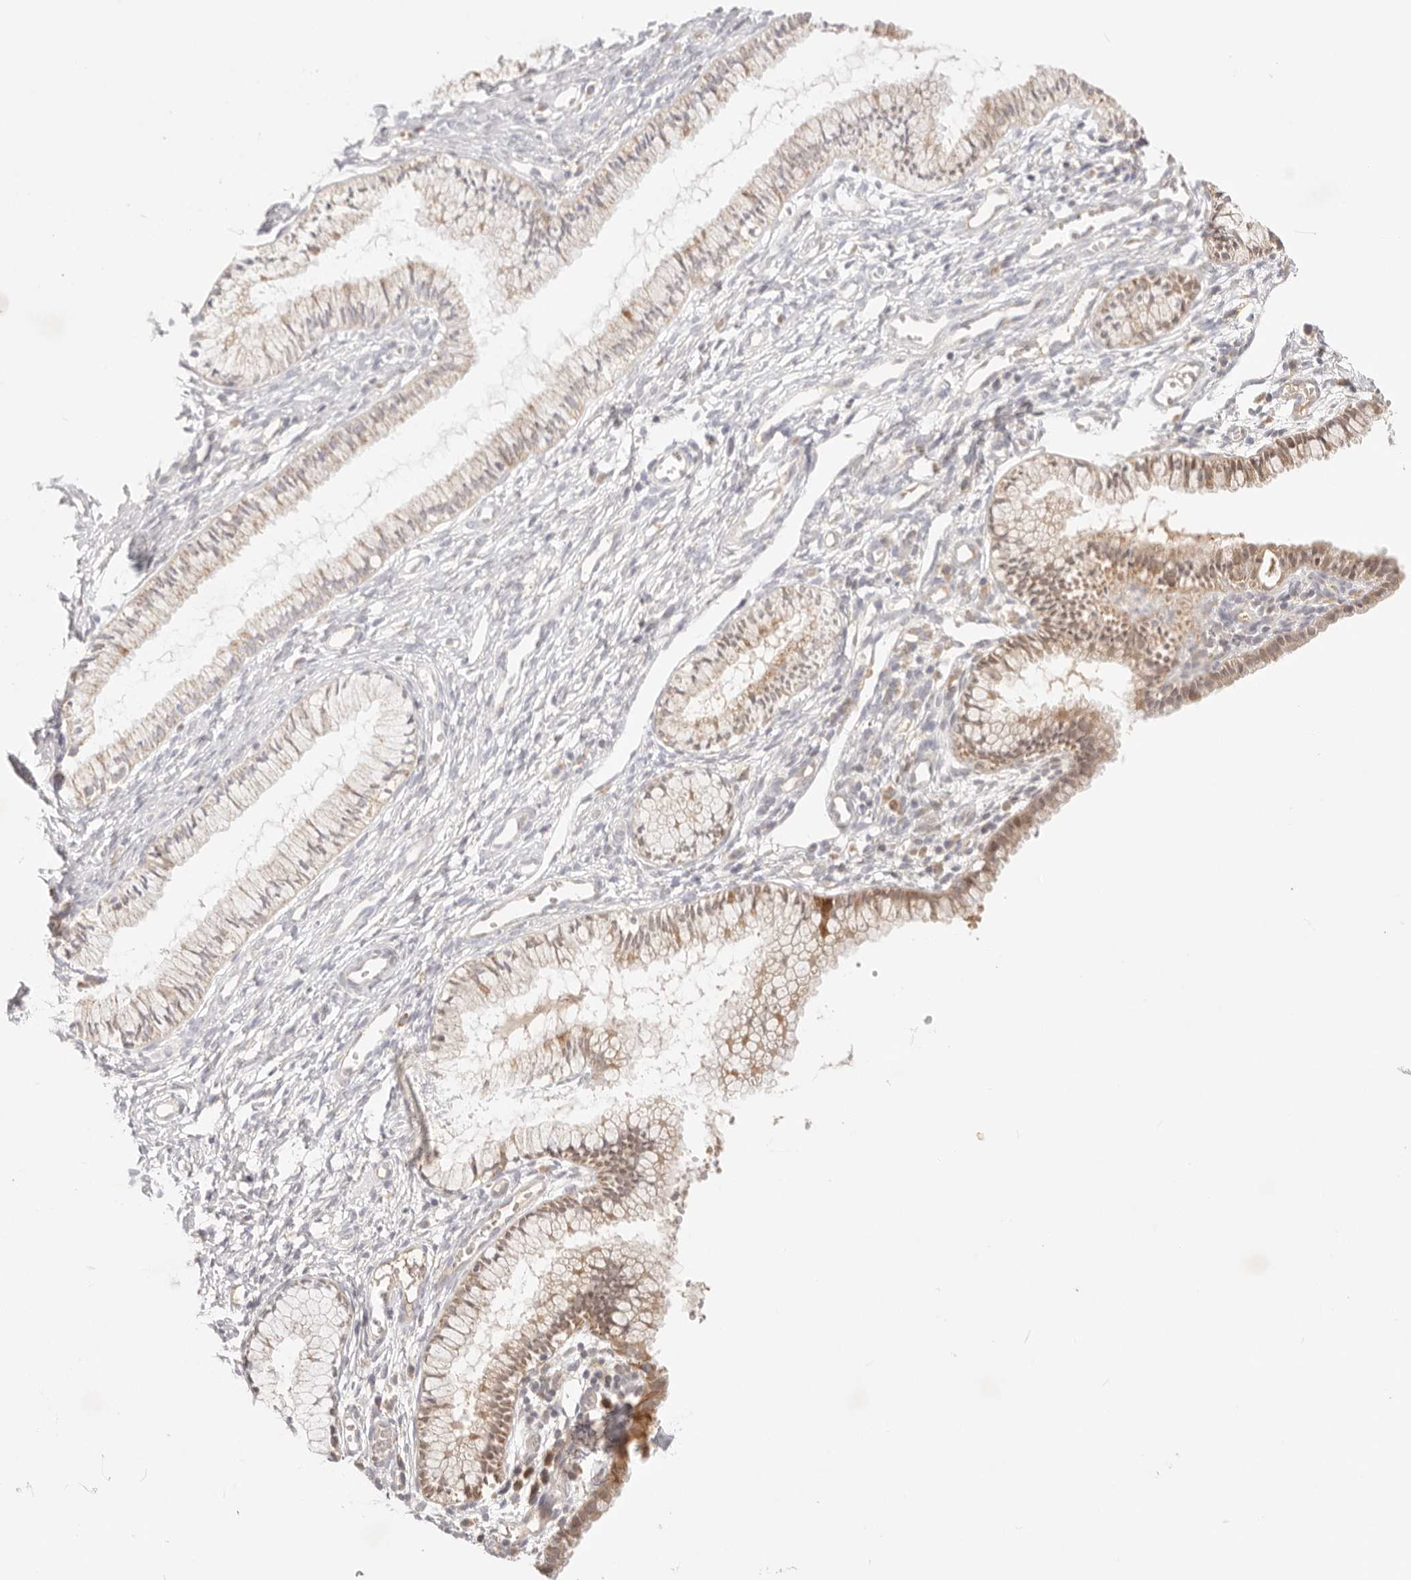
{"staining": {"intensity": "moderate", "quantity": "25%-75%", "location": "cytoplasmic/membranous"}, "tissue": "cervix", "cell_type": "Glandular cells", "image_type": "normal", "snomed": [{"axis": "morphology", "description": "Normal tissue, NOS"}, {"axis": "topography", "description": "Cervix"}], "caption": "Protein expression analysis of unremarkable cervix reveals moderate cytoplasmic/membranous positivity in about 25%-75% of glandular cells.", "gene": "COA6", "patient": {"sex": "female", "age": 27}}